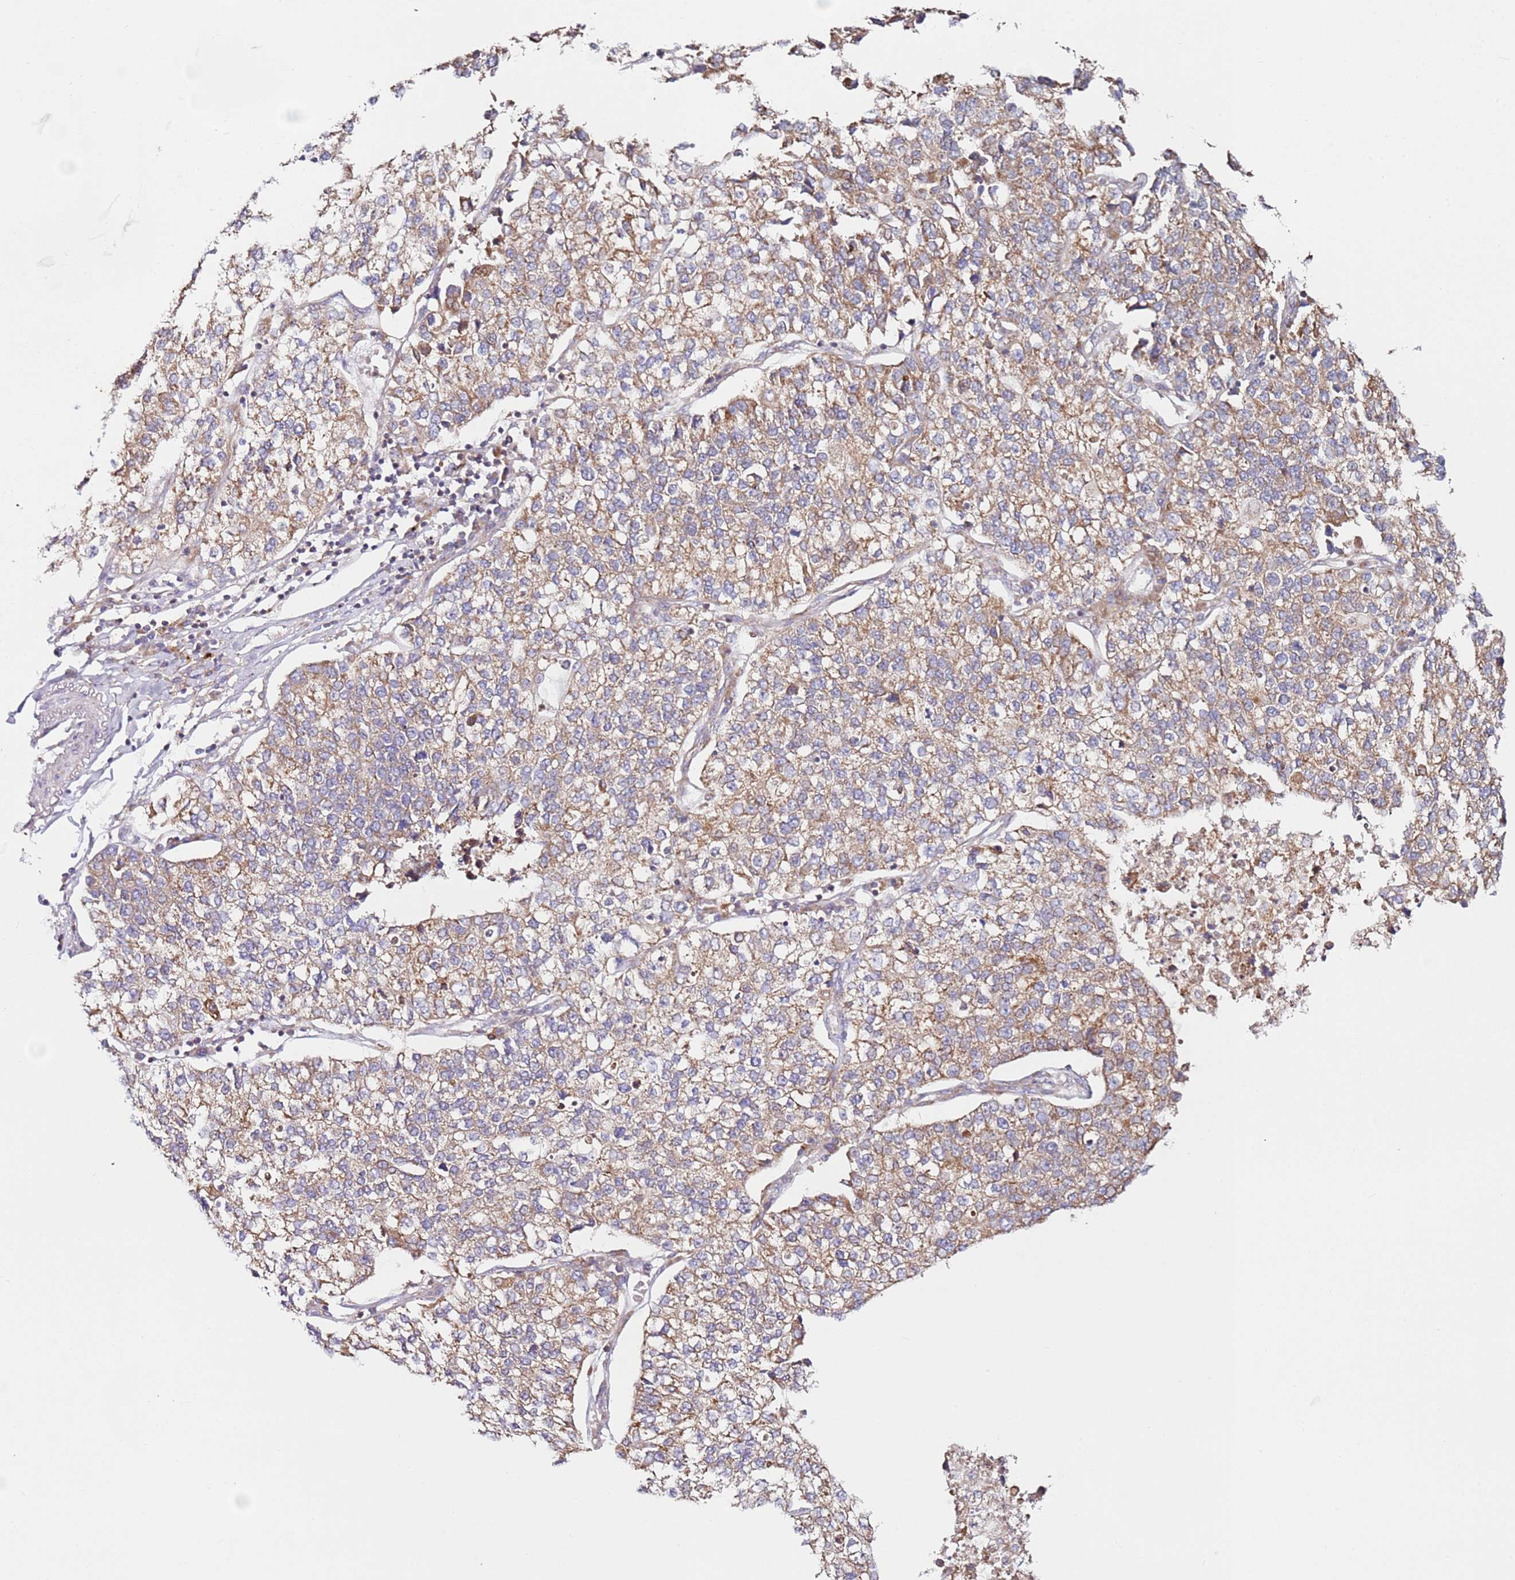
{"staining": {"intensity": "moderate", "quantity": ">75%", "location": "cytoplasmic/membranous"}, "tissue": "lung cancer", "cell_type": "Tumor cells", "image_type": "cancer", "snomed": [{"axis": "morphology", "description": "Adenocarcinoma, NOS"}, {"axis": "topography", "description": "Lung"}], "caption": "Immunohistochemistry of lung cancer (adenocarcinoma) displays medium levels of moderate cytoplasmic/membranous expression in about >75% of tumor cells.", "gene": "CNOT9", "patient": {"sex": "male", "age": 49}}